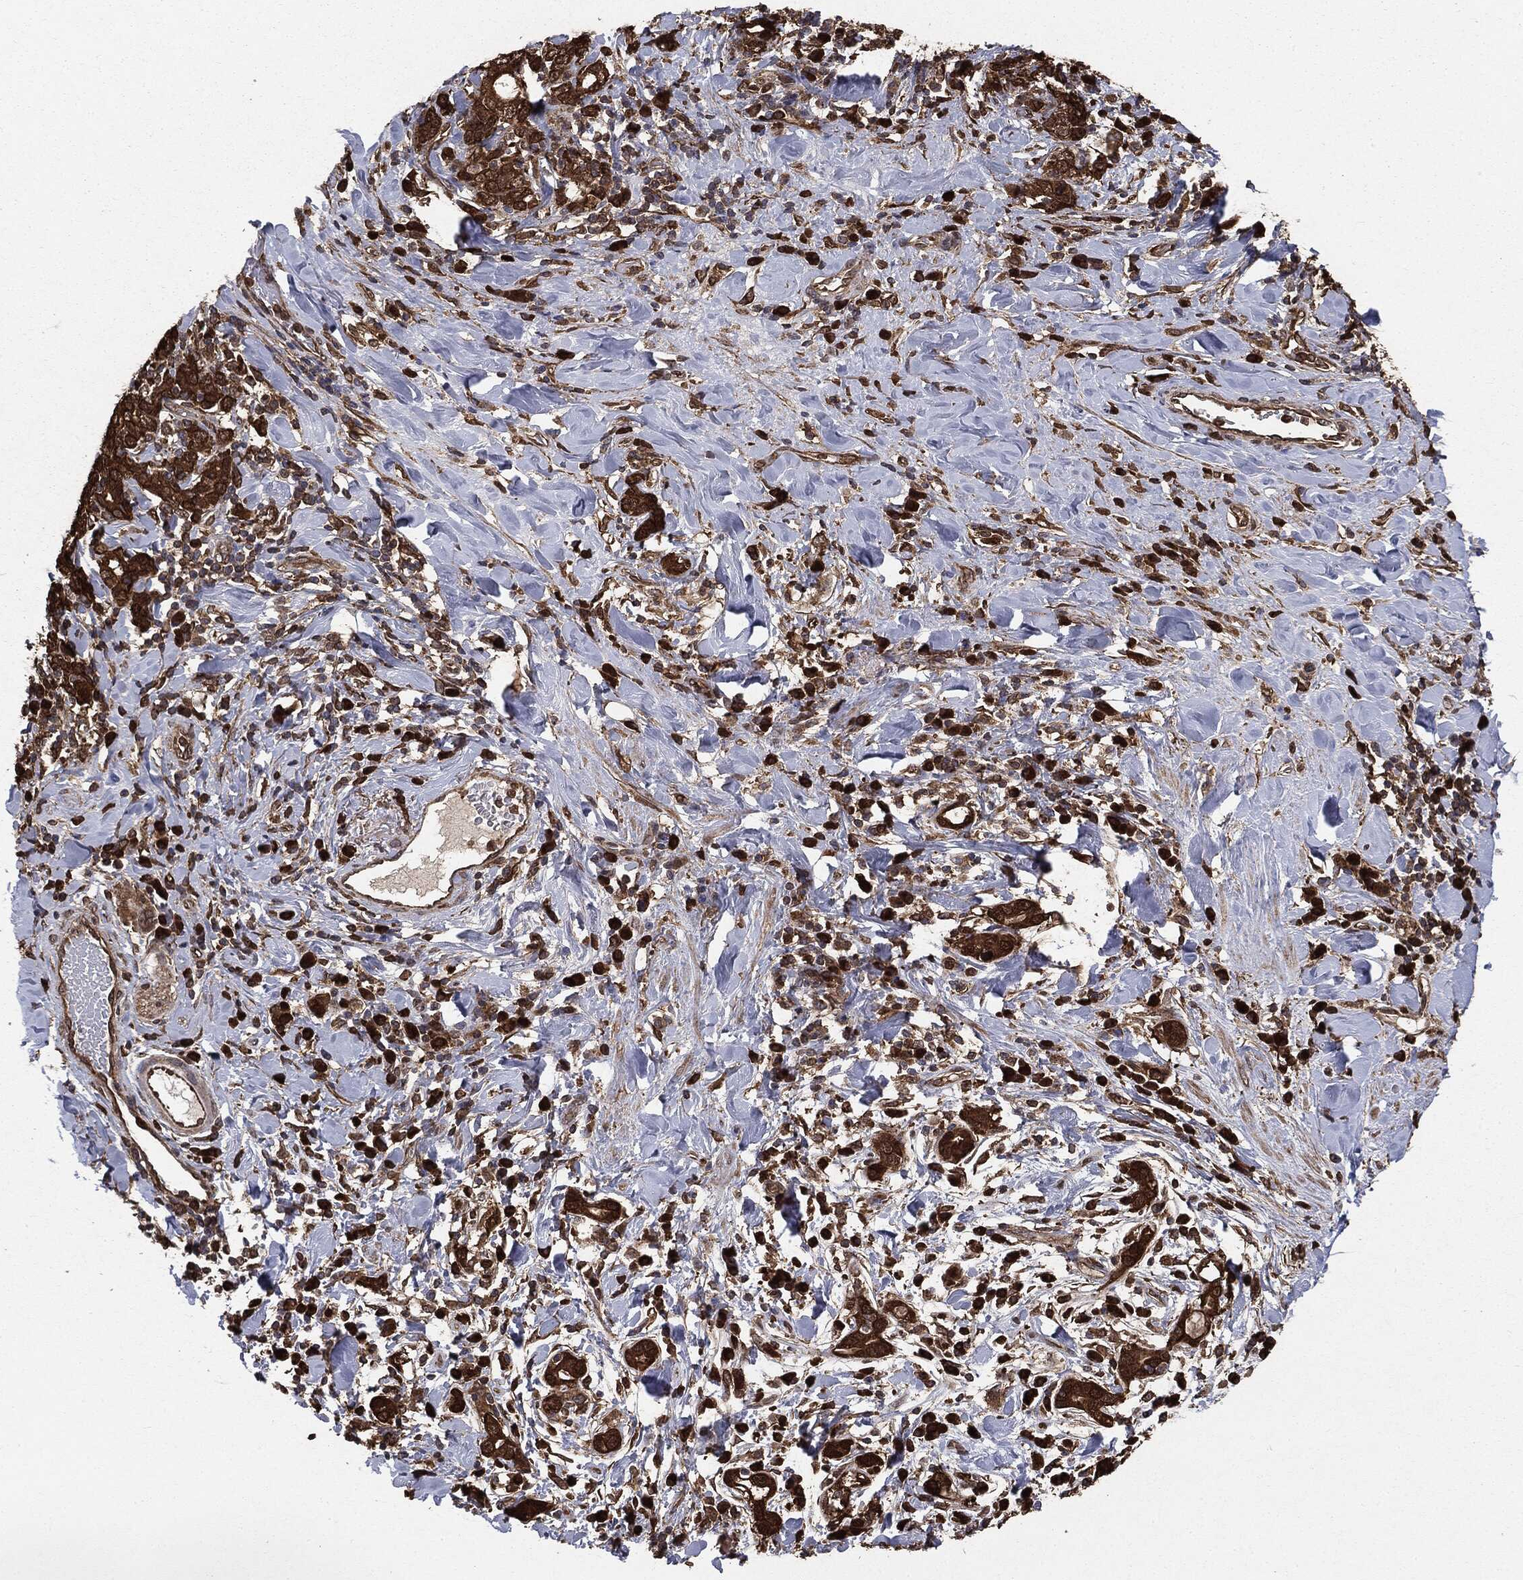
{"staining": {"intensity": "strong", "quantity": ">75%", "location": "cytoplasmic/membranous"}, "tissue": "stomach cancer", "cell_type": "Tumor cells", "image_type": "cancer", "snomed": [{"axis": "morphology", "description": "Adenocarcinoma, NOS"}, {"axis": "topography", "description": "Stomach"}], "caption": "A brown stain shows strong cytoplasmic/membranous staining of a protein in human adenocarcinoma (stomach) tumor cells.", "gene": "NME1", "patient": {"sex": "male", "age": 79}}